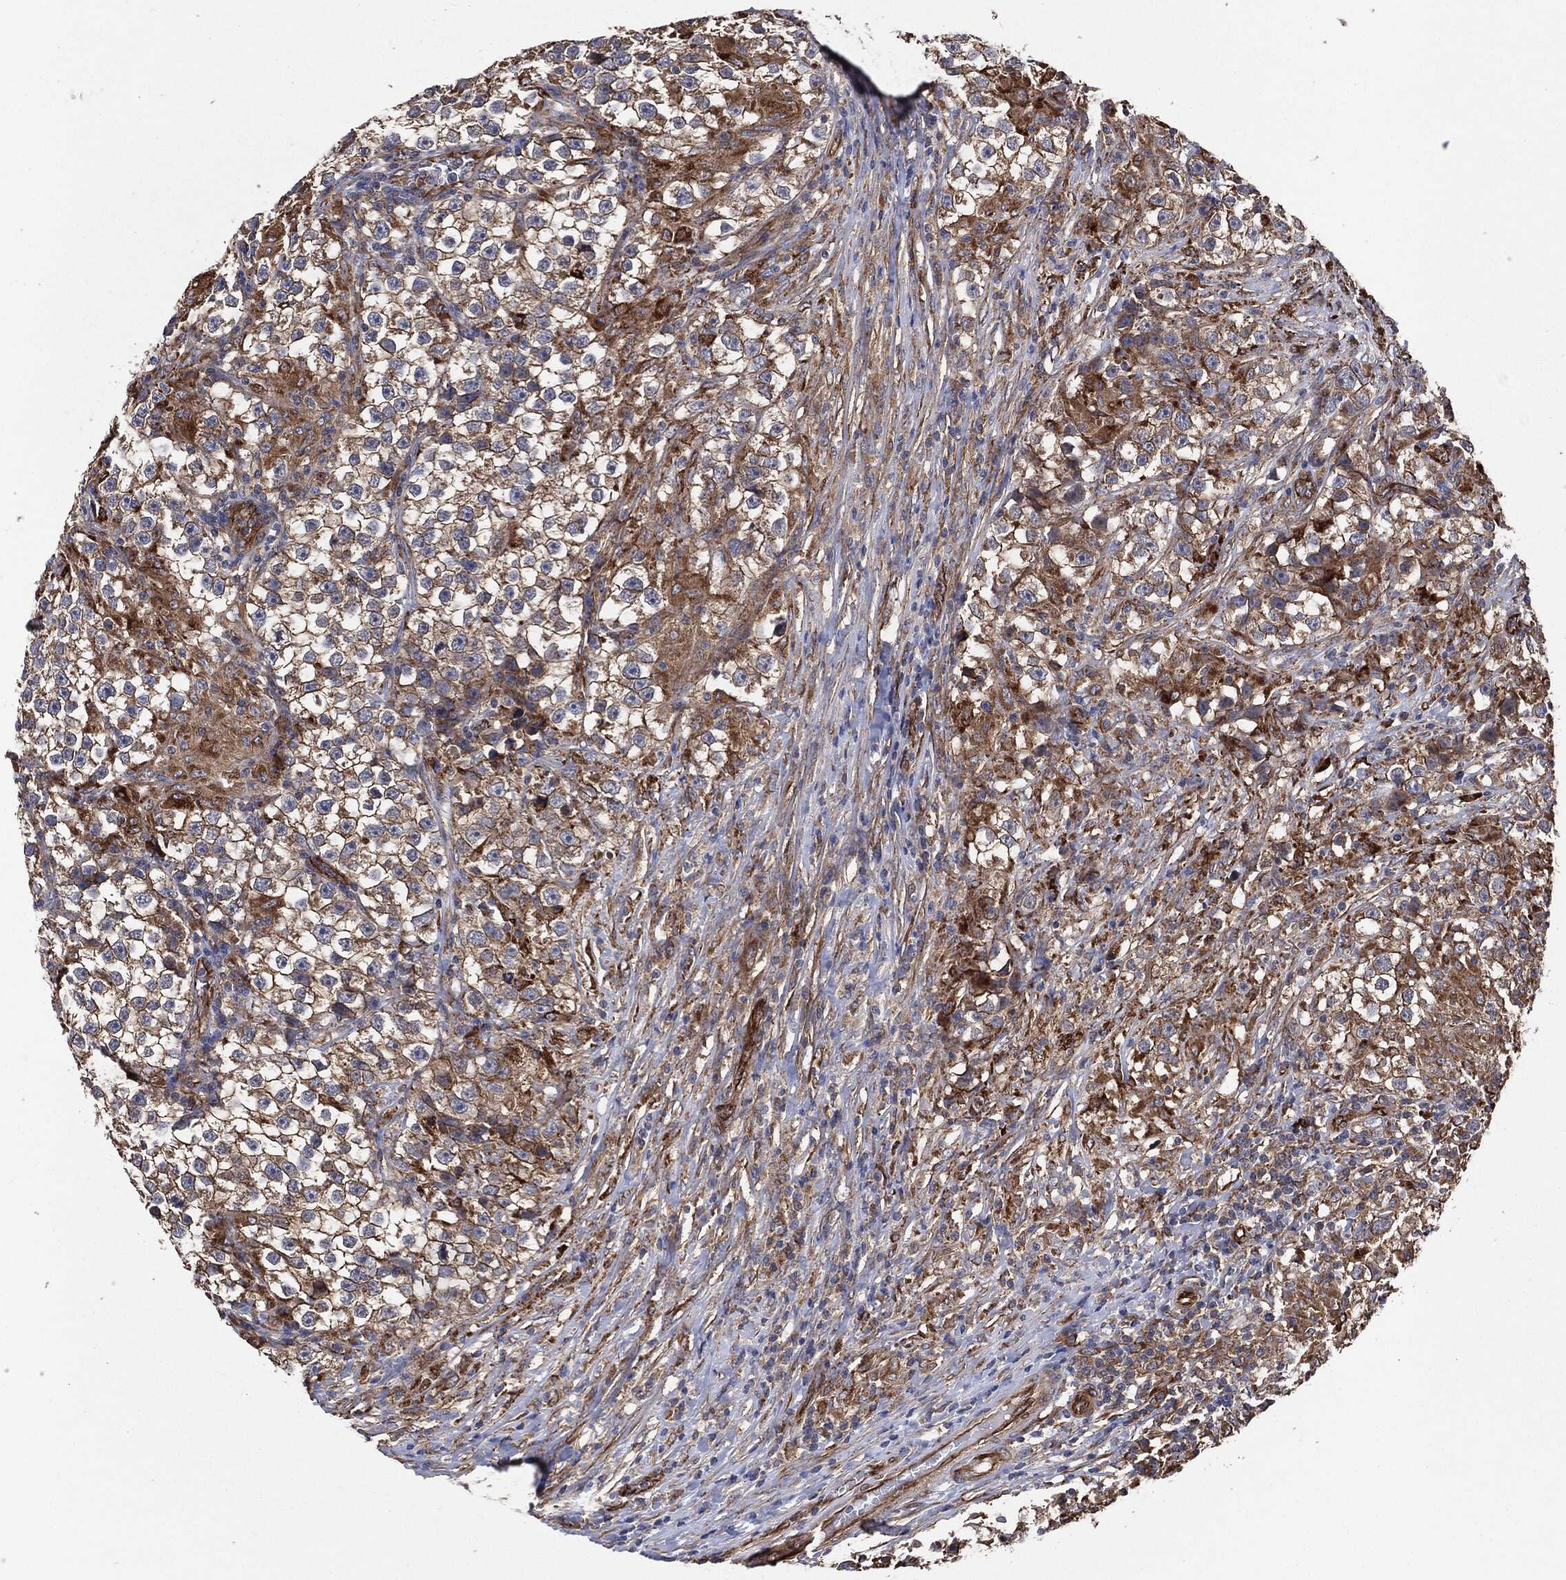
{"staining": {"intensity": "moderate", "quantity": "25%-75%", "location": "cytoplasmic/membranous"}, "tissue": "testis cancer", "cell_type": "Tumor cells", "image_type": "cancer", "snomed": [{"axis": "morphology", "description": "Seminoma, NOS"}, {"axis": "topography", "description": "Testis"}], "caption": "This micrograph reveals seminoma (testis) stained with immunohistochemistry to label a protein in brown. The cytoplasmic/membranous of tumor cells show moderate positivity for the protein. Nuclei are counter-stained blue.", "gene": "CTNNA1", "patient": {"sex": "male", "age": 46}}